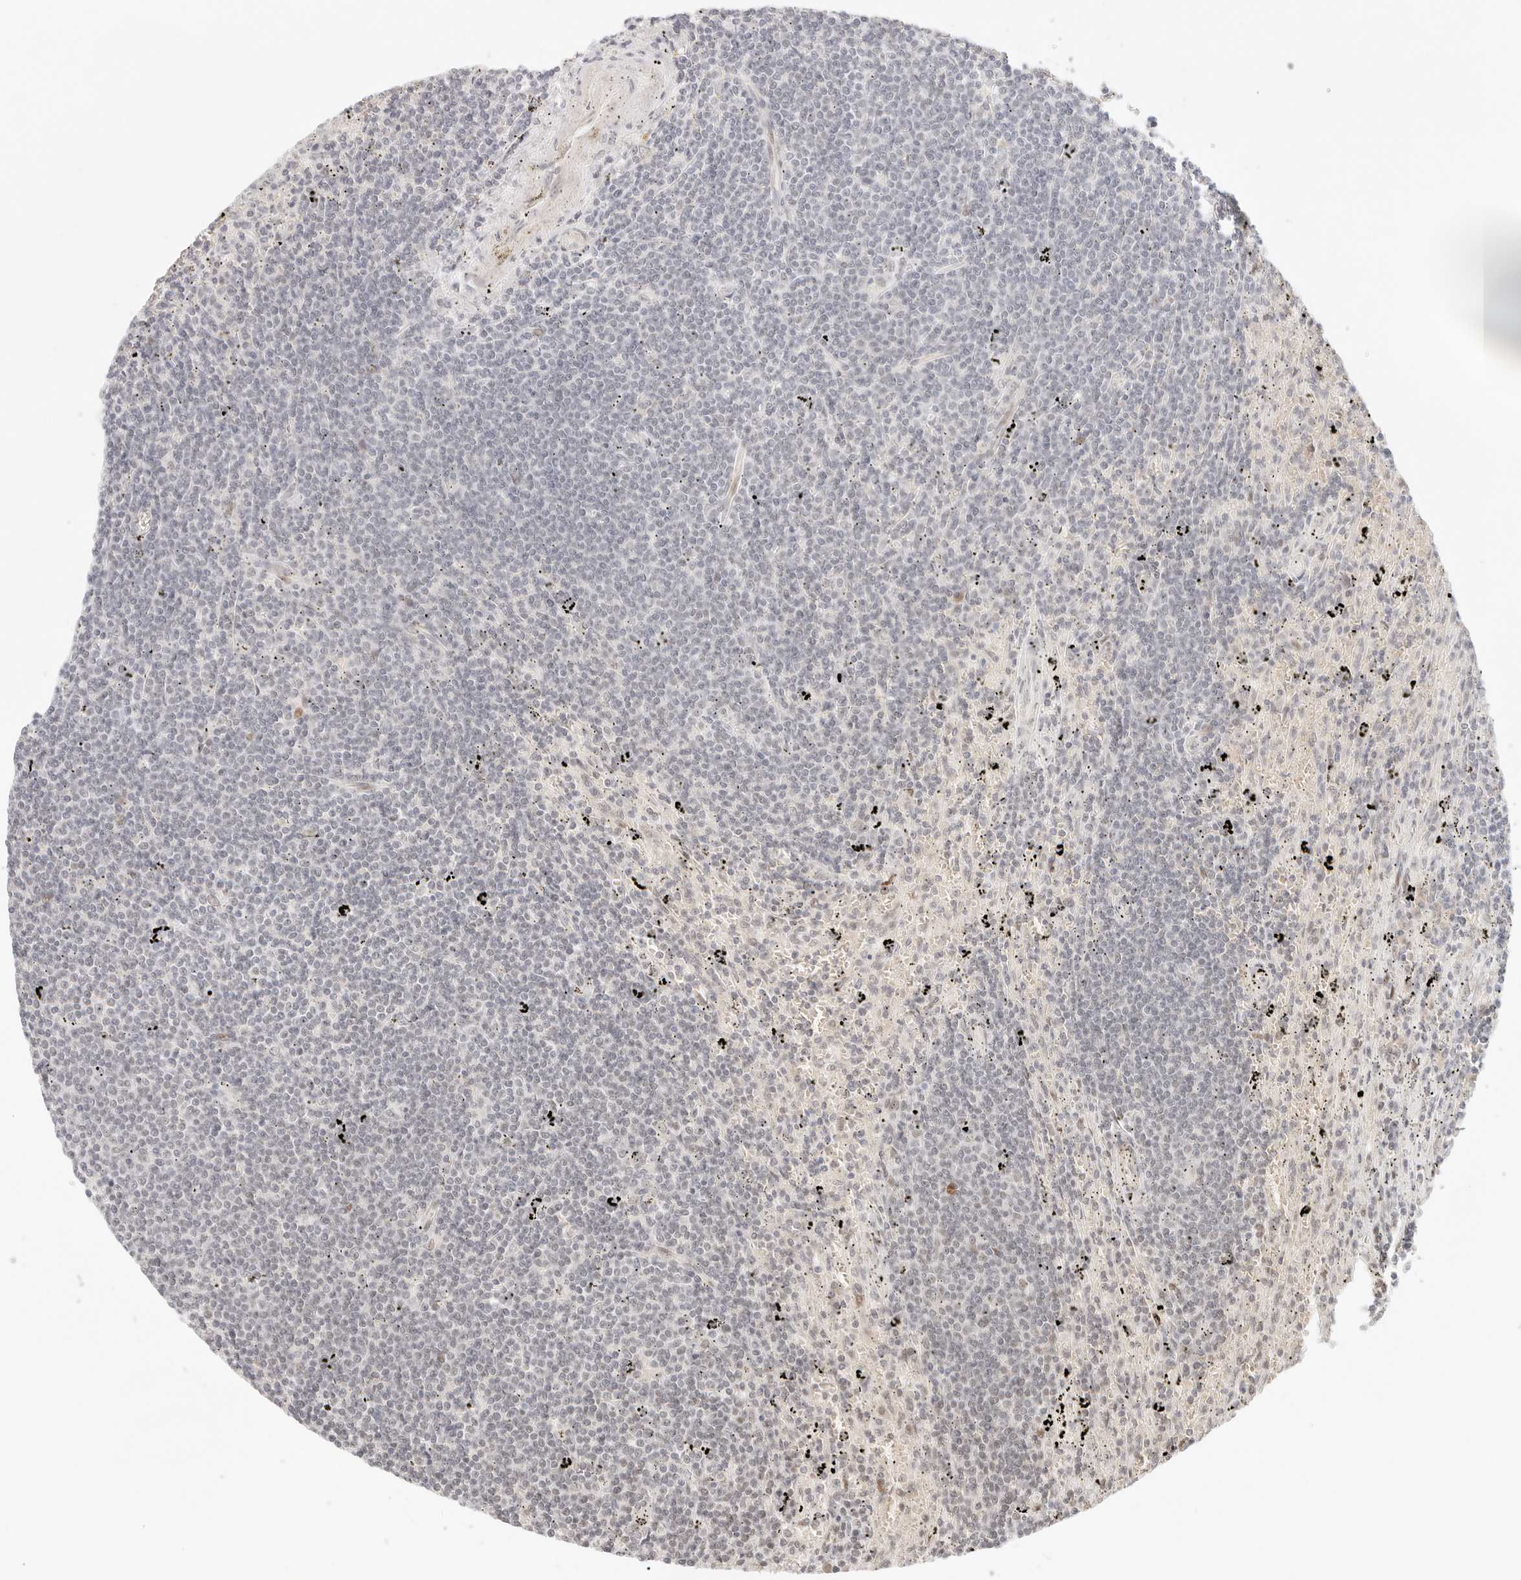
{"staining": {"intensity": "negative", "quantity": "none", "location": "none"}, "tissue": "lymphoma", "cell_type": "Tumor cells", "image_type": "cancer", "snomed": [{"axis": "morphology", "description": "Malignant lymphoma, non-Hodgkin's type, Low grade"}, {"axis": "topography", "description": "Spleen"}], "caption": "The histopathology image demonstrates no significant expression in tumor cells of malignant lymphoma, non-Hodgkin's type (low-grade).", "gene": "HOXC5", "patient": {"sex": "male", "age": 76}}